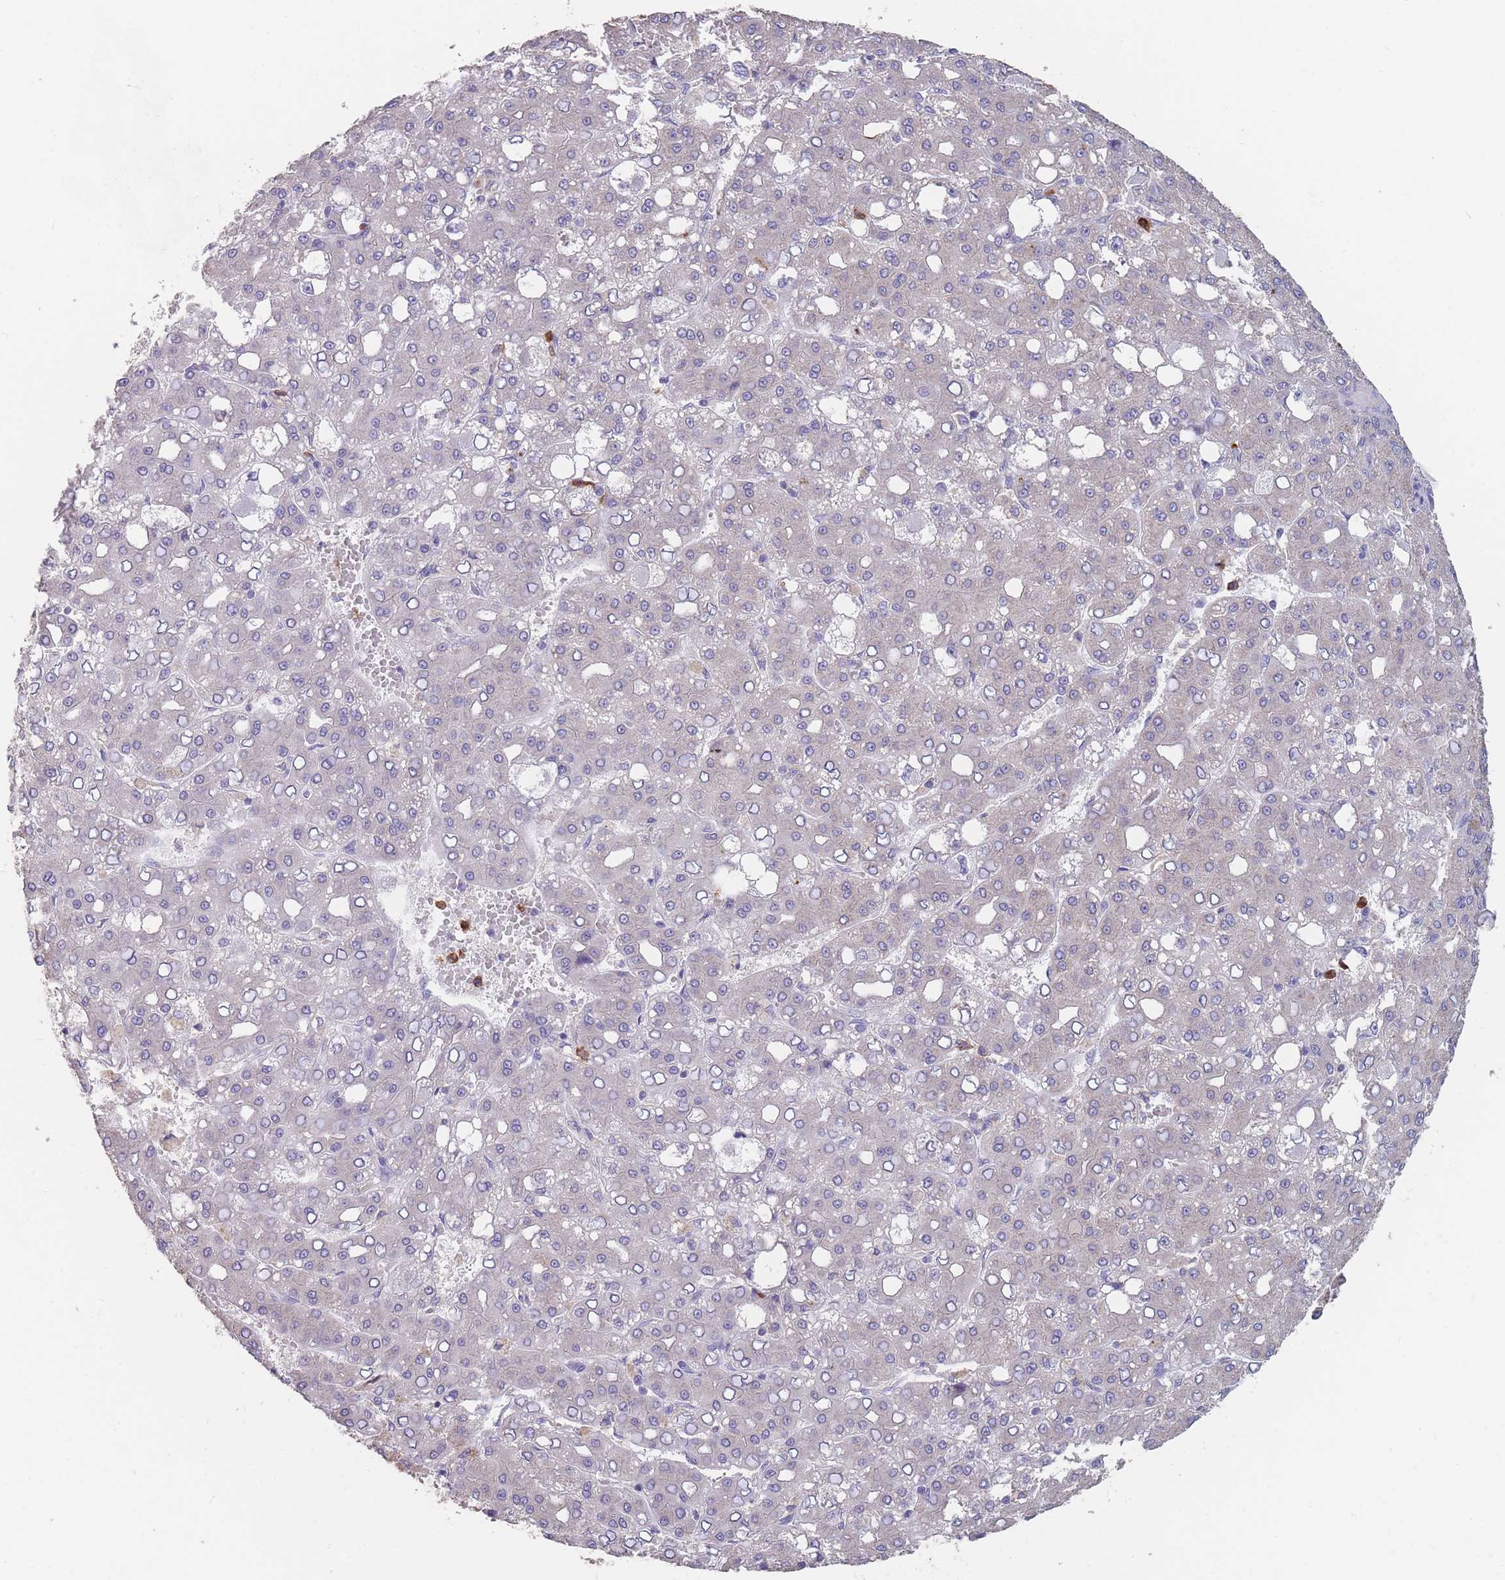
{"staining": {"intensity": "negative", "quantity": "none", "location": "none"}, "tissue": "liver cancer", "cell_type": "Tumor cells", "image_type": "cancer", "snomed": [{"axis": "morphology", "description": "Carcinoma, Hepatocellular, NOS"}, {"axis": "topography", "description": "Liver"}], "caption": "A photomicrograph of hepatocellular carcinoma (liver) stained for a protein demonstrates no brown staining in tumor cells.", "gene": "CLEC12A", "patient": {"sex": "male", "age": 65}}